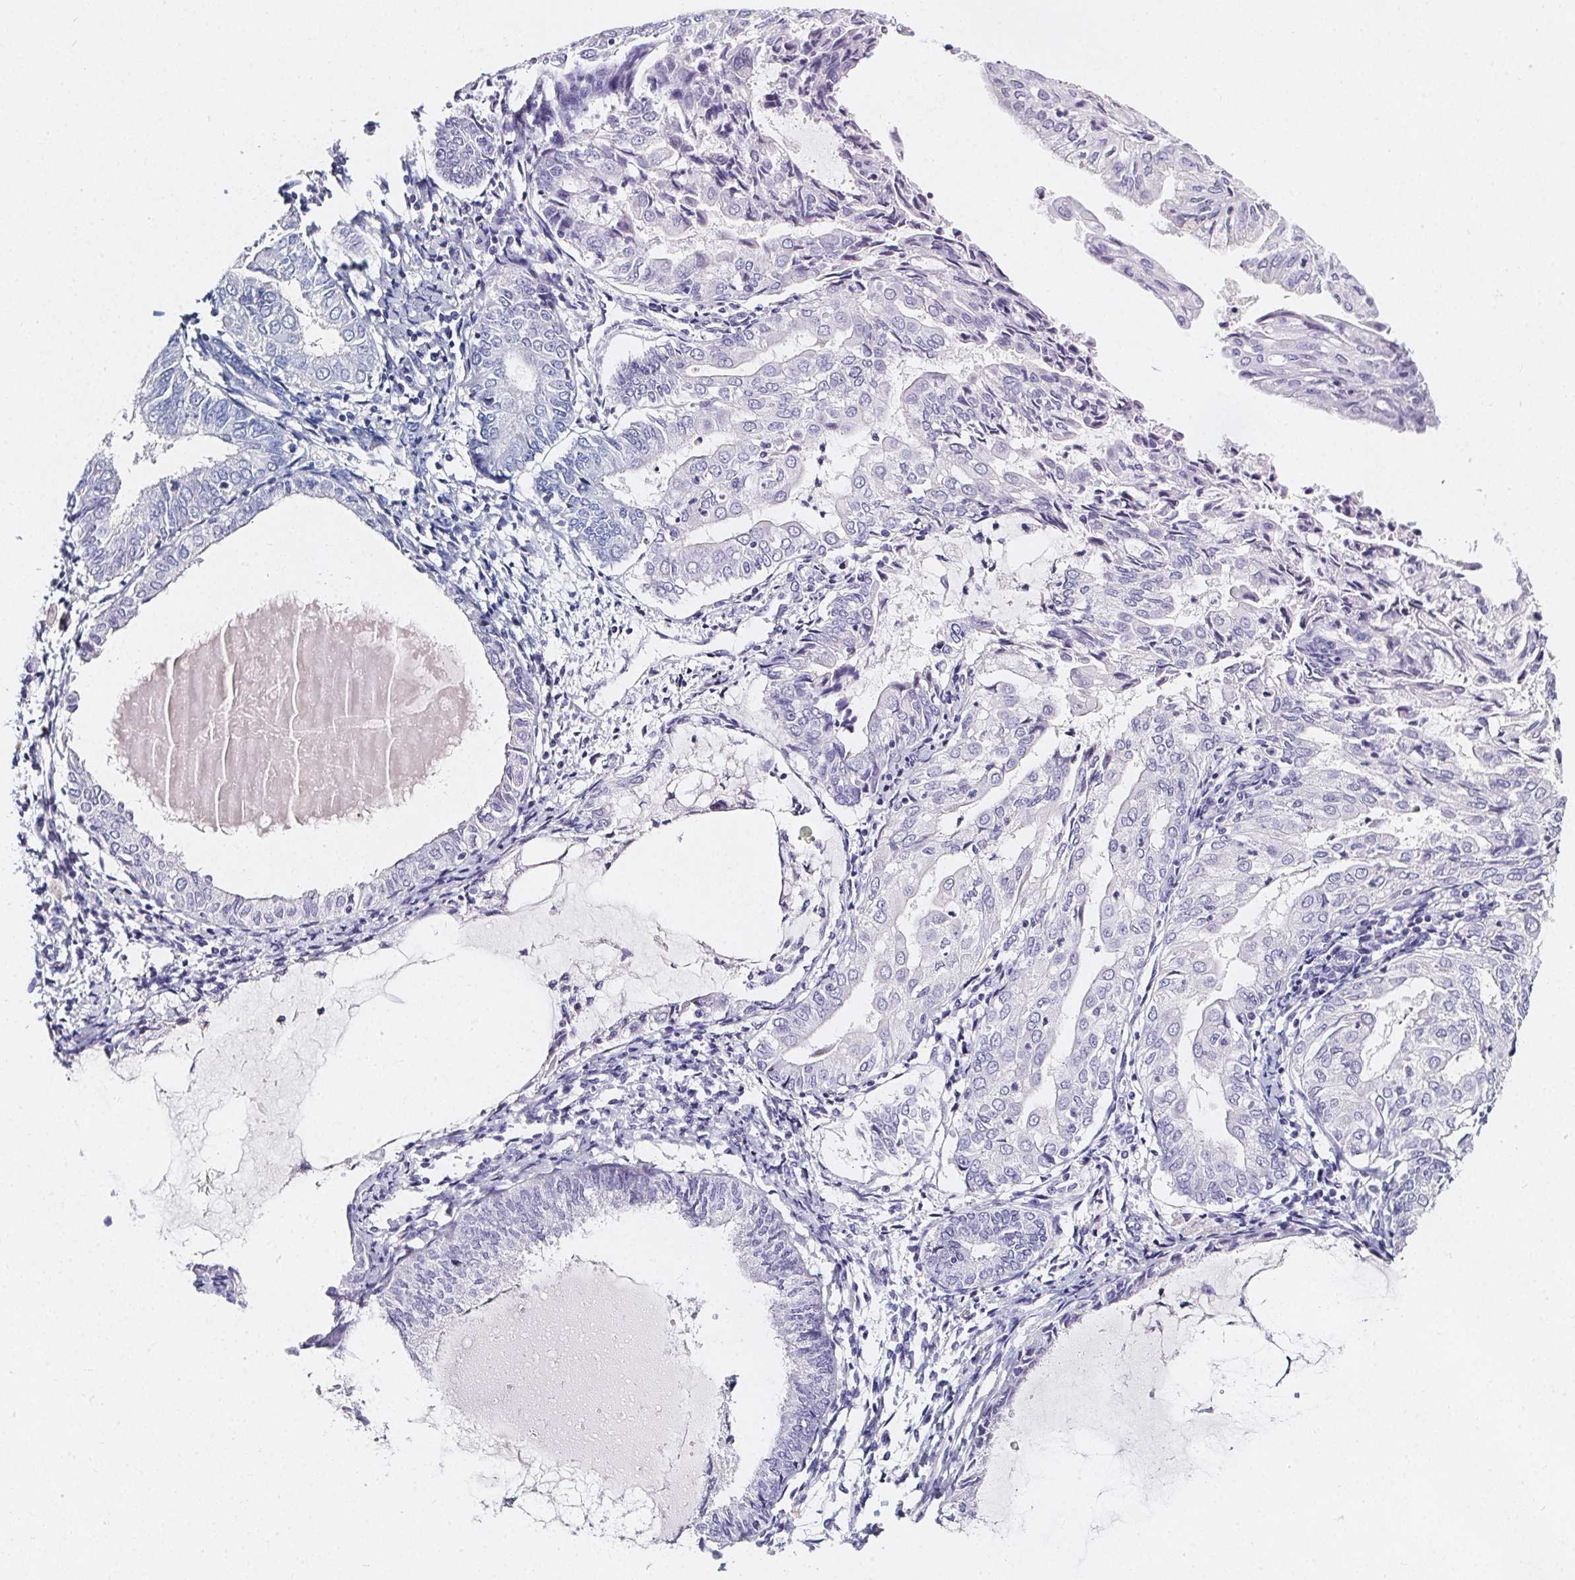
{"staining": {"intensity": "negative", "quantity": "none", "location": "none"}, "tissue": "endometrial cancer", "cell_type": "Tumor cells", "image_type": "cancer", "snomed": [{"axis": "morphology", "description": "Adenocarcinoma, NOS"}, {"axis": "topography", "description": "Endometrium"}], "caption": "High power microscopy histopathology image of an immunohistochemistry micrograph of endometrial cancer (adenocarcinoma), revealing no significant expression in tumor cells.", "gene": "ELAVL2", "patient": {"sex": "female", "age": 68}}